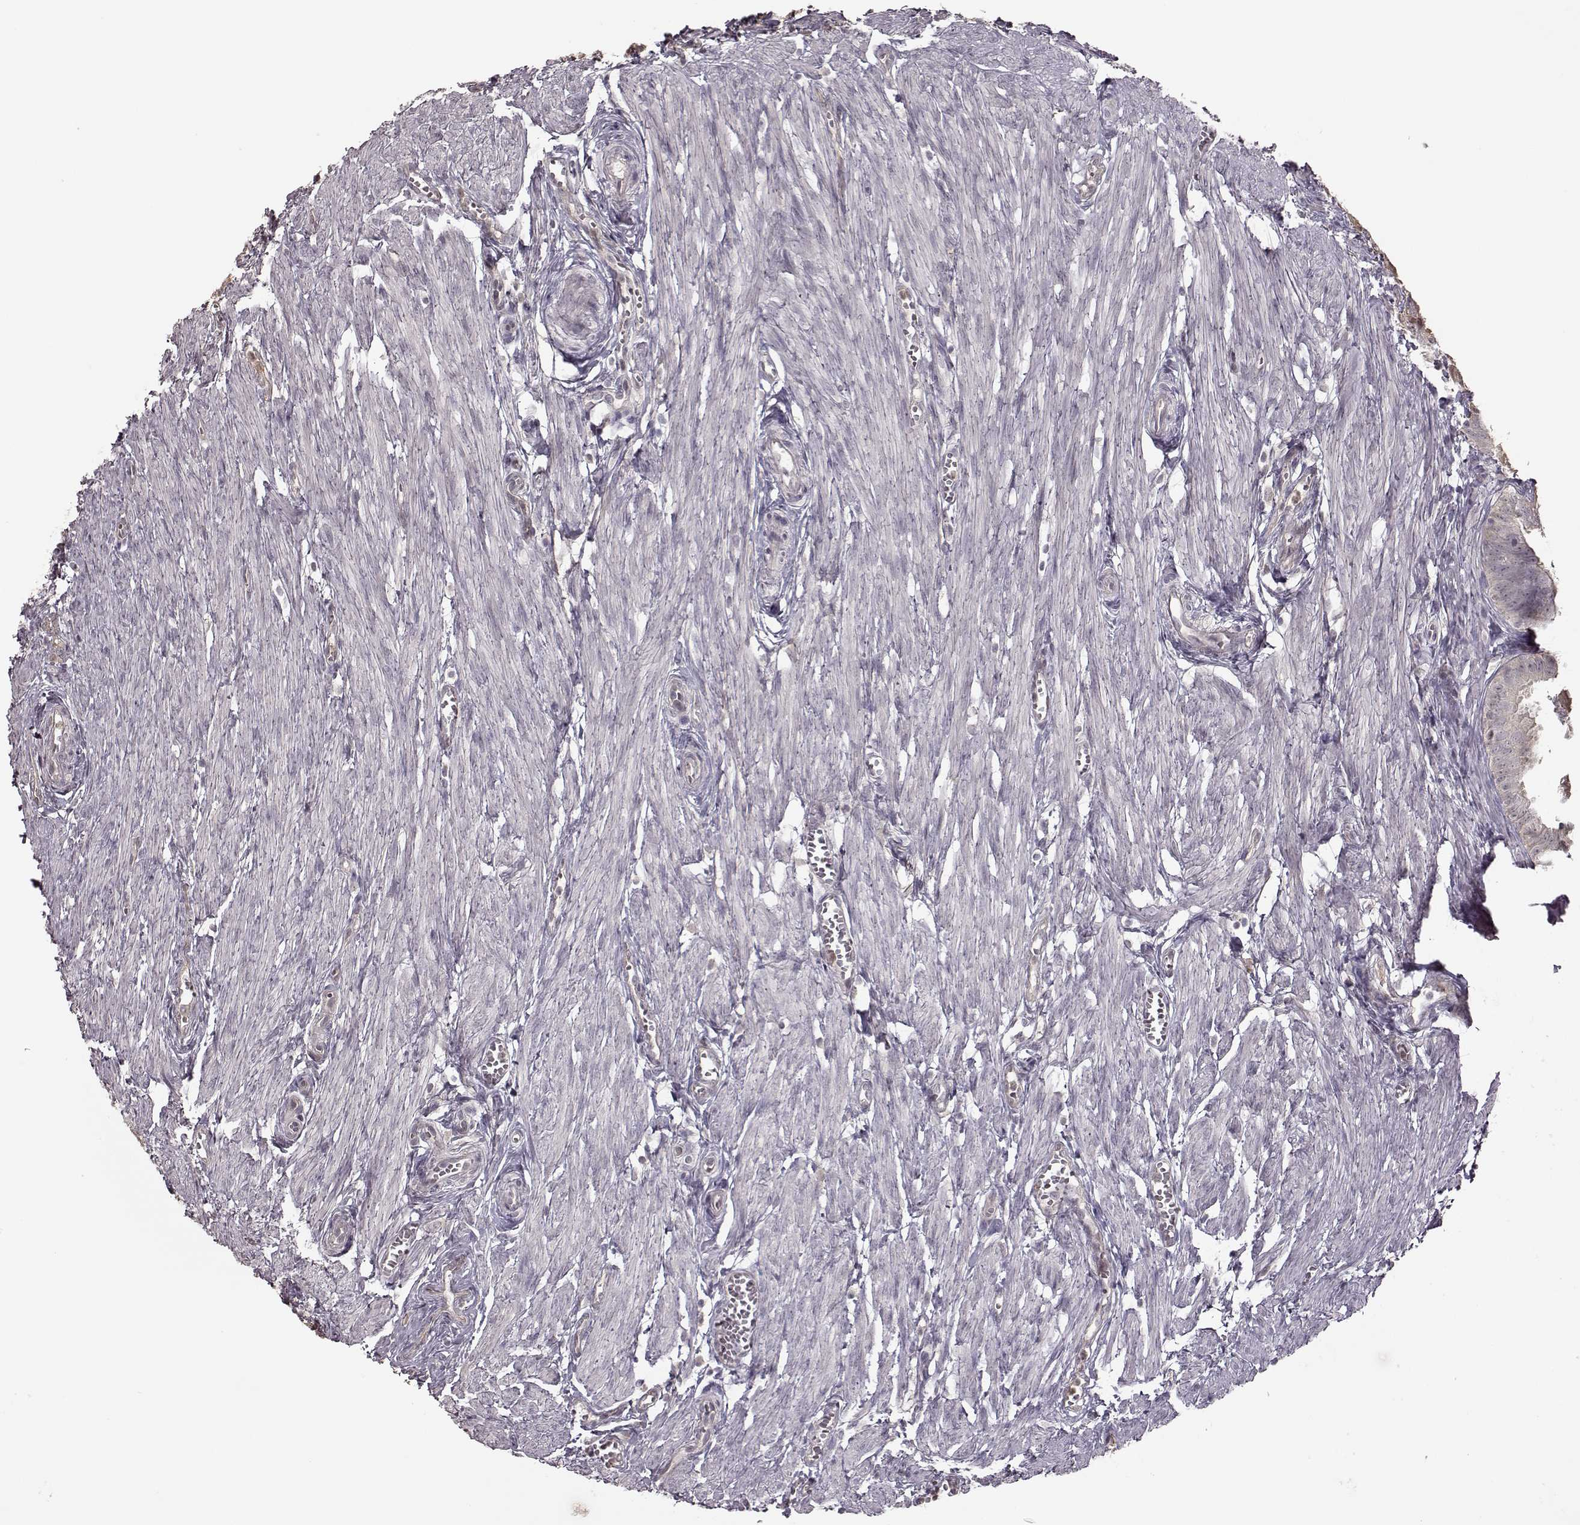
{"staining": {"intensity": "weak", "quantity": ">75%", "location": "cytoplasmic/membranous"}, "tissue": "fallopian tube", "cell_type": "Glandular cells", "image_type": "normal", "snomed": [{"axis": "morphology", "description": "Normal tissue, NOS"}, {"axis": "topography", "description": "Fallopian tube"}], "caption": "A low amount of weak cytoplasmic/membranous expression is seen in approximately >75% of glandular cells in benign fallopian tube. (DAB IHC, brown staining for protein, blue staining for nuclei).", "gene": "CRB1", "patient": {"sex": "female", "age": 25}}